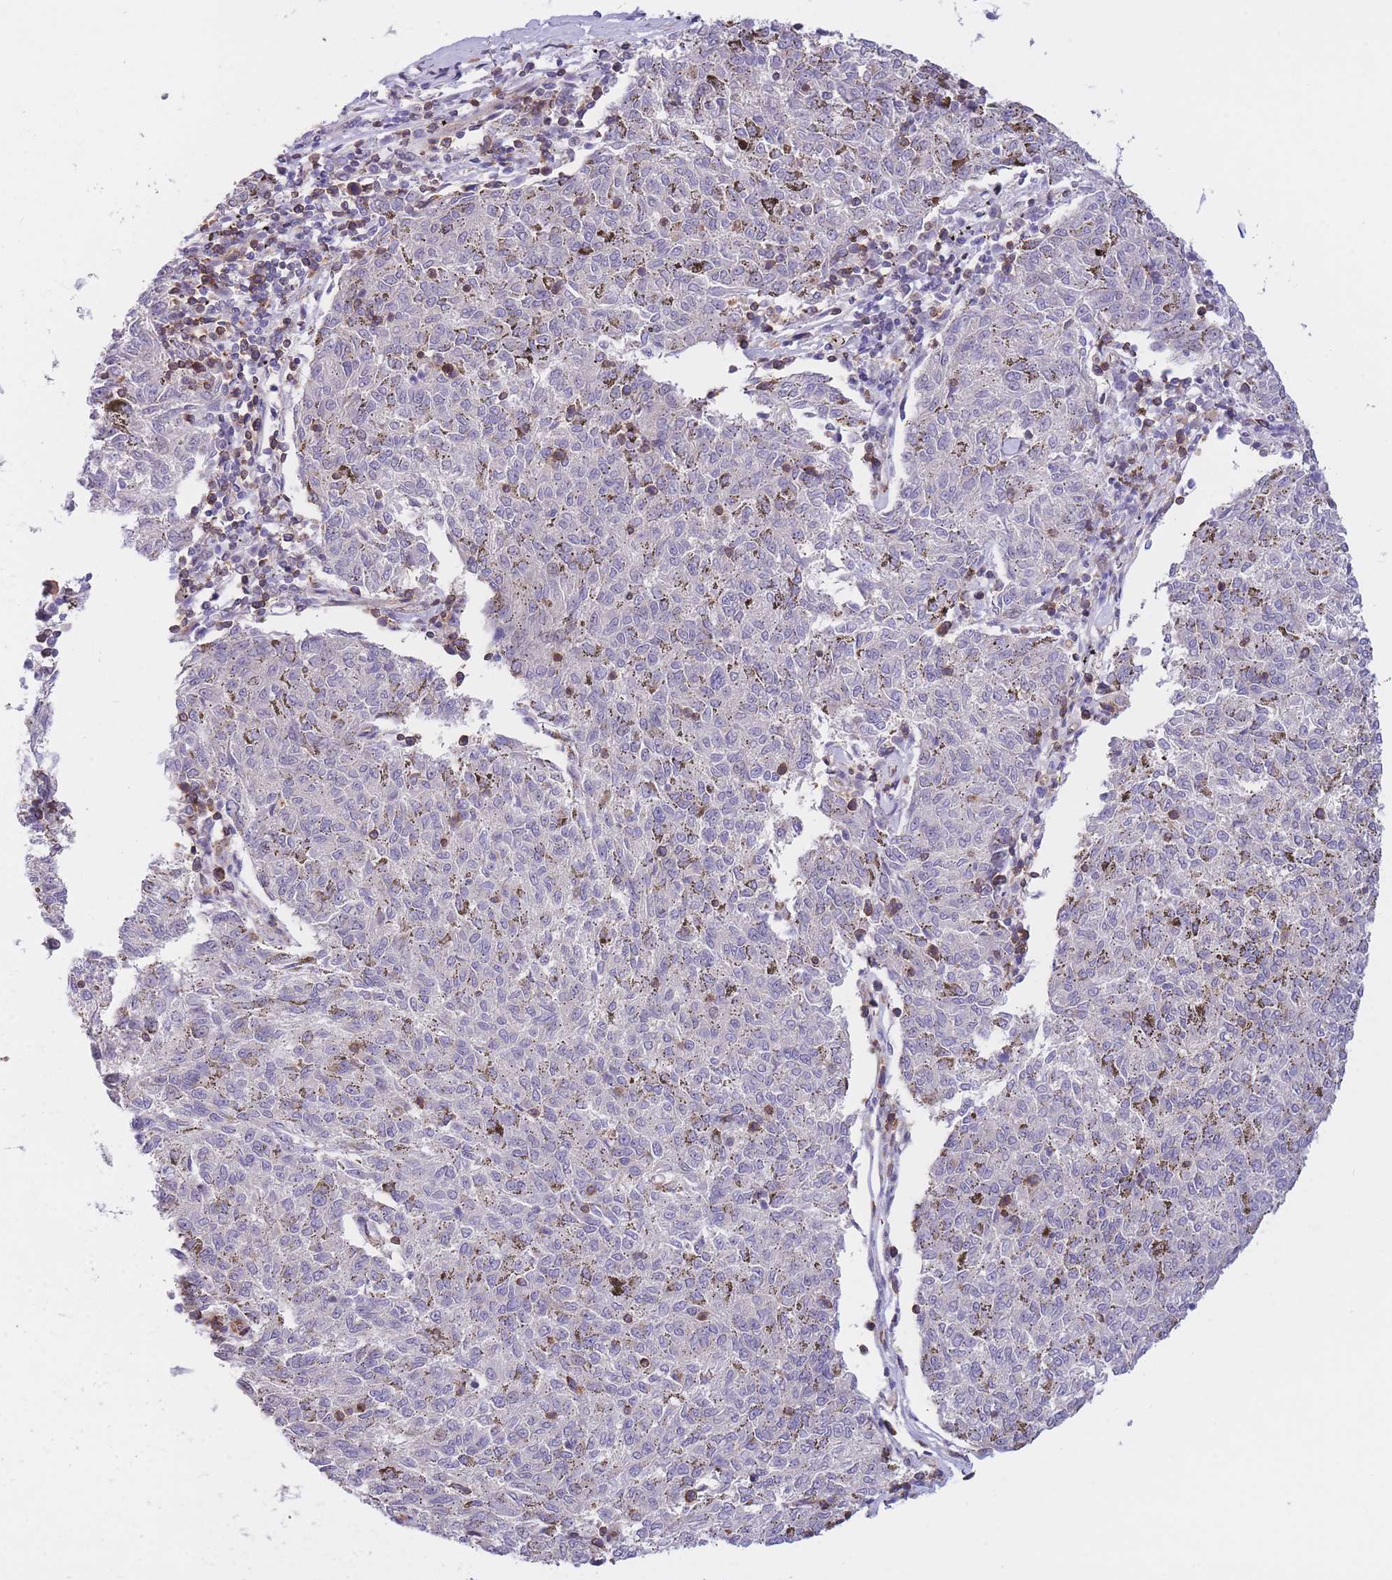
{"staining": {"intensity": "negative", "quantity": "none", "location": "none"}, "tissue": "melanoma", "cell_type": "Tumor cells", "image_type": "cancer", "snomed": [{"axis": "morphology", "description": "Malignant melanoma, NOS"}, {"axis": "topography", "description": "Skin"}], "caption": "Tumor cells are negative for protein expression in human malignant melanoma. (IHC, brightfield microscopy, high magnification).", "gene": "CDC25B", "patient": {"sex": "female", "age": 72}}